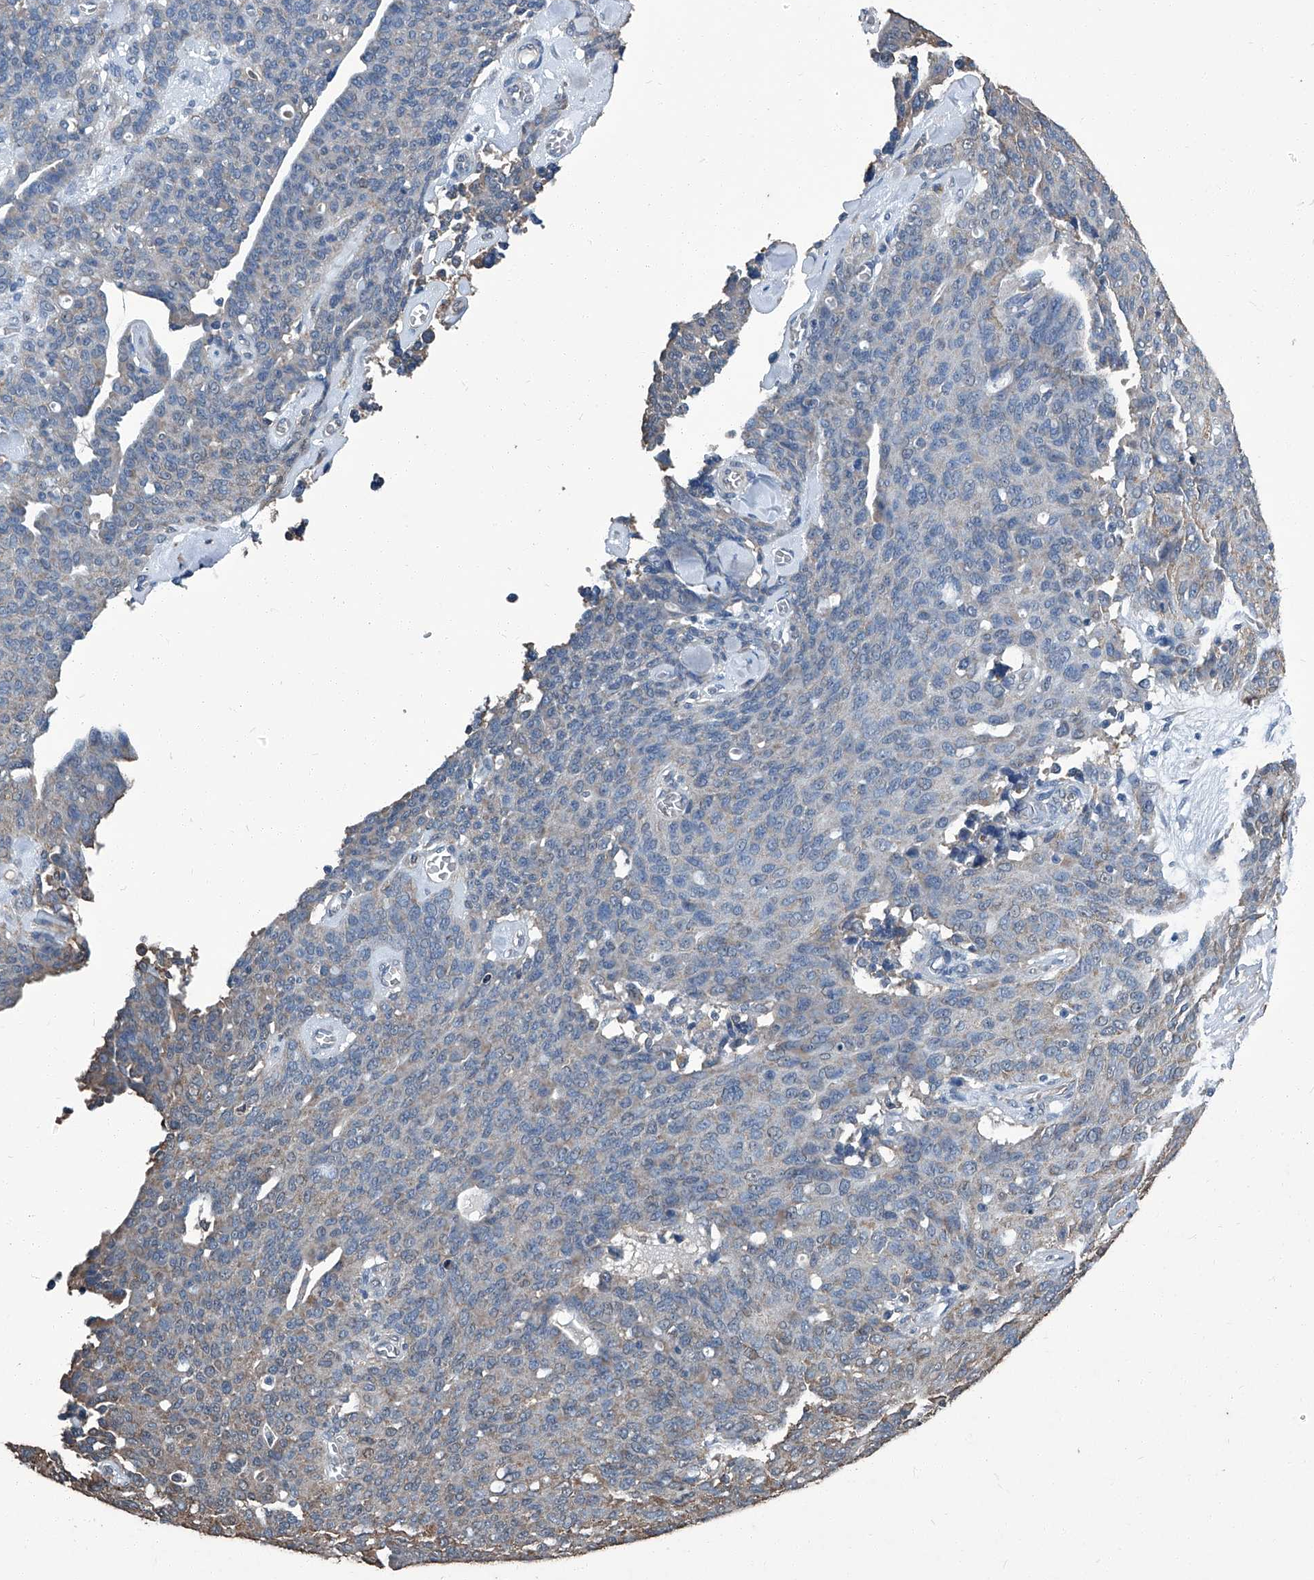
{"staining": {"intensity": "weak", "quantity": "25%-75%", "location": "cytoplasmic/membranous"}, "tissue": "ovarian cancer", "cell_type": "Tumor cells", "image_type": "cancer", "snomed": [{"axis": "morphology", "description": "Carcinoma, endometroid"}, {"axis": "topography", "description": "Ovary"}], "caption": "An immunohistochemistry (IHC) histopathology image of tumor tissue is shown. Protein staining in brown shows weak cytoplasmic/membranous positivity in ovarian cancer within tumor cells.", "gene": "STARD7", "patient": {"sex": "female", "age": 60}}